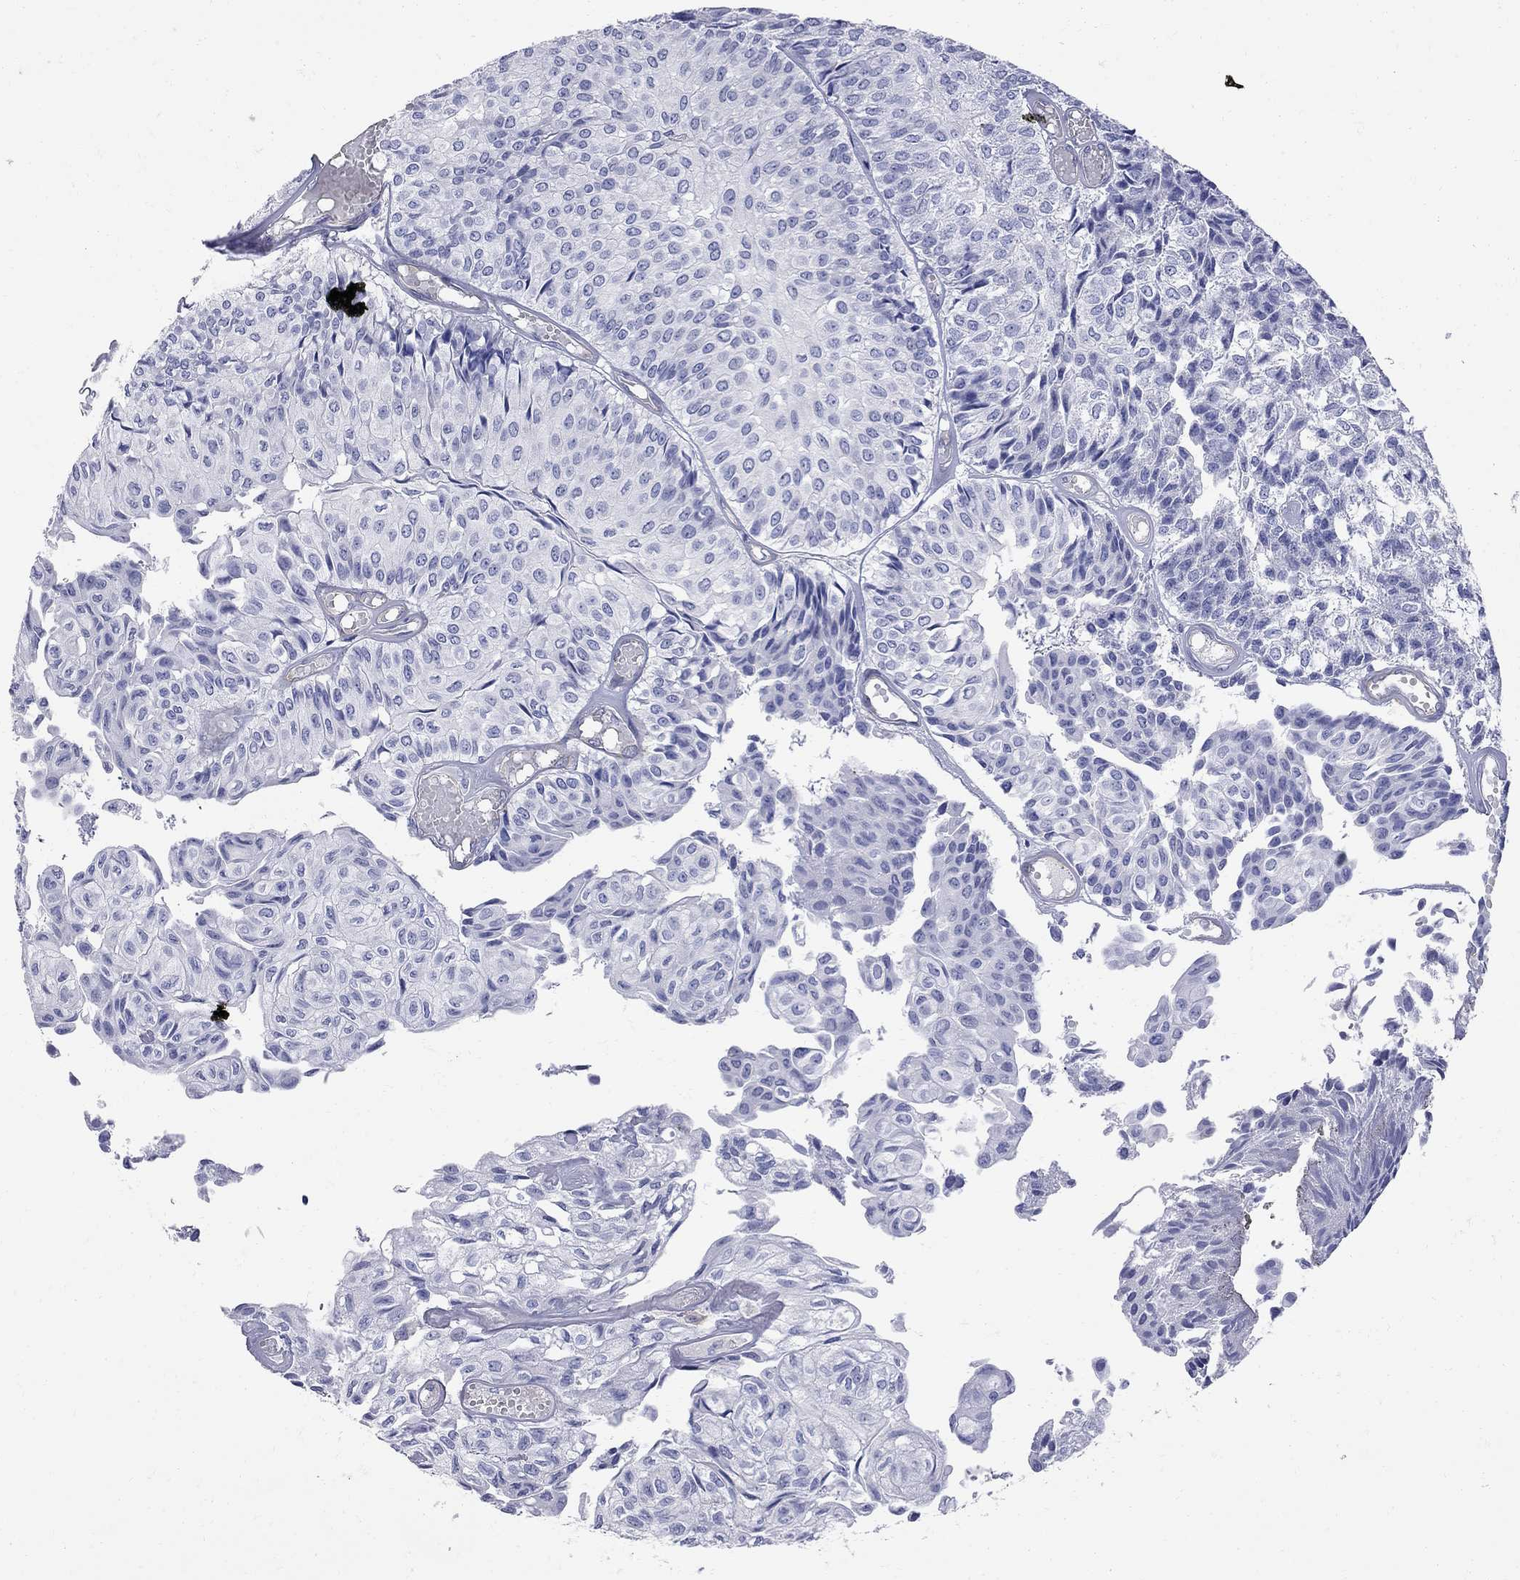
{"staining": {"intensity": "negative", "quantity": "none", "location": "none"}, "tissue": "urothelial cancer", "cell_type": "Tumor cells", "image_type": "cancer", "snomed": [{"axis": "morphology", "description": "Urothelial carcinoma, Low grade"}, {"axis": "topography", "description": "Urinary bladder"}], "caption": "A histopathology image of urothelial carcinoma (low-grade) stained for a protein shows no brown staining in tumor cells.", "gene": "ABI3", "patient": {"sex": "male", "age": 89}}